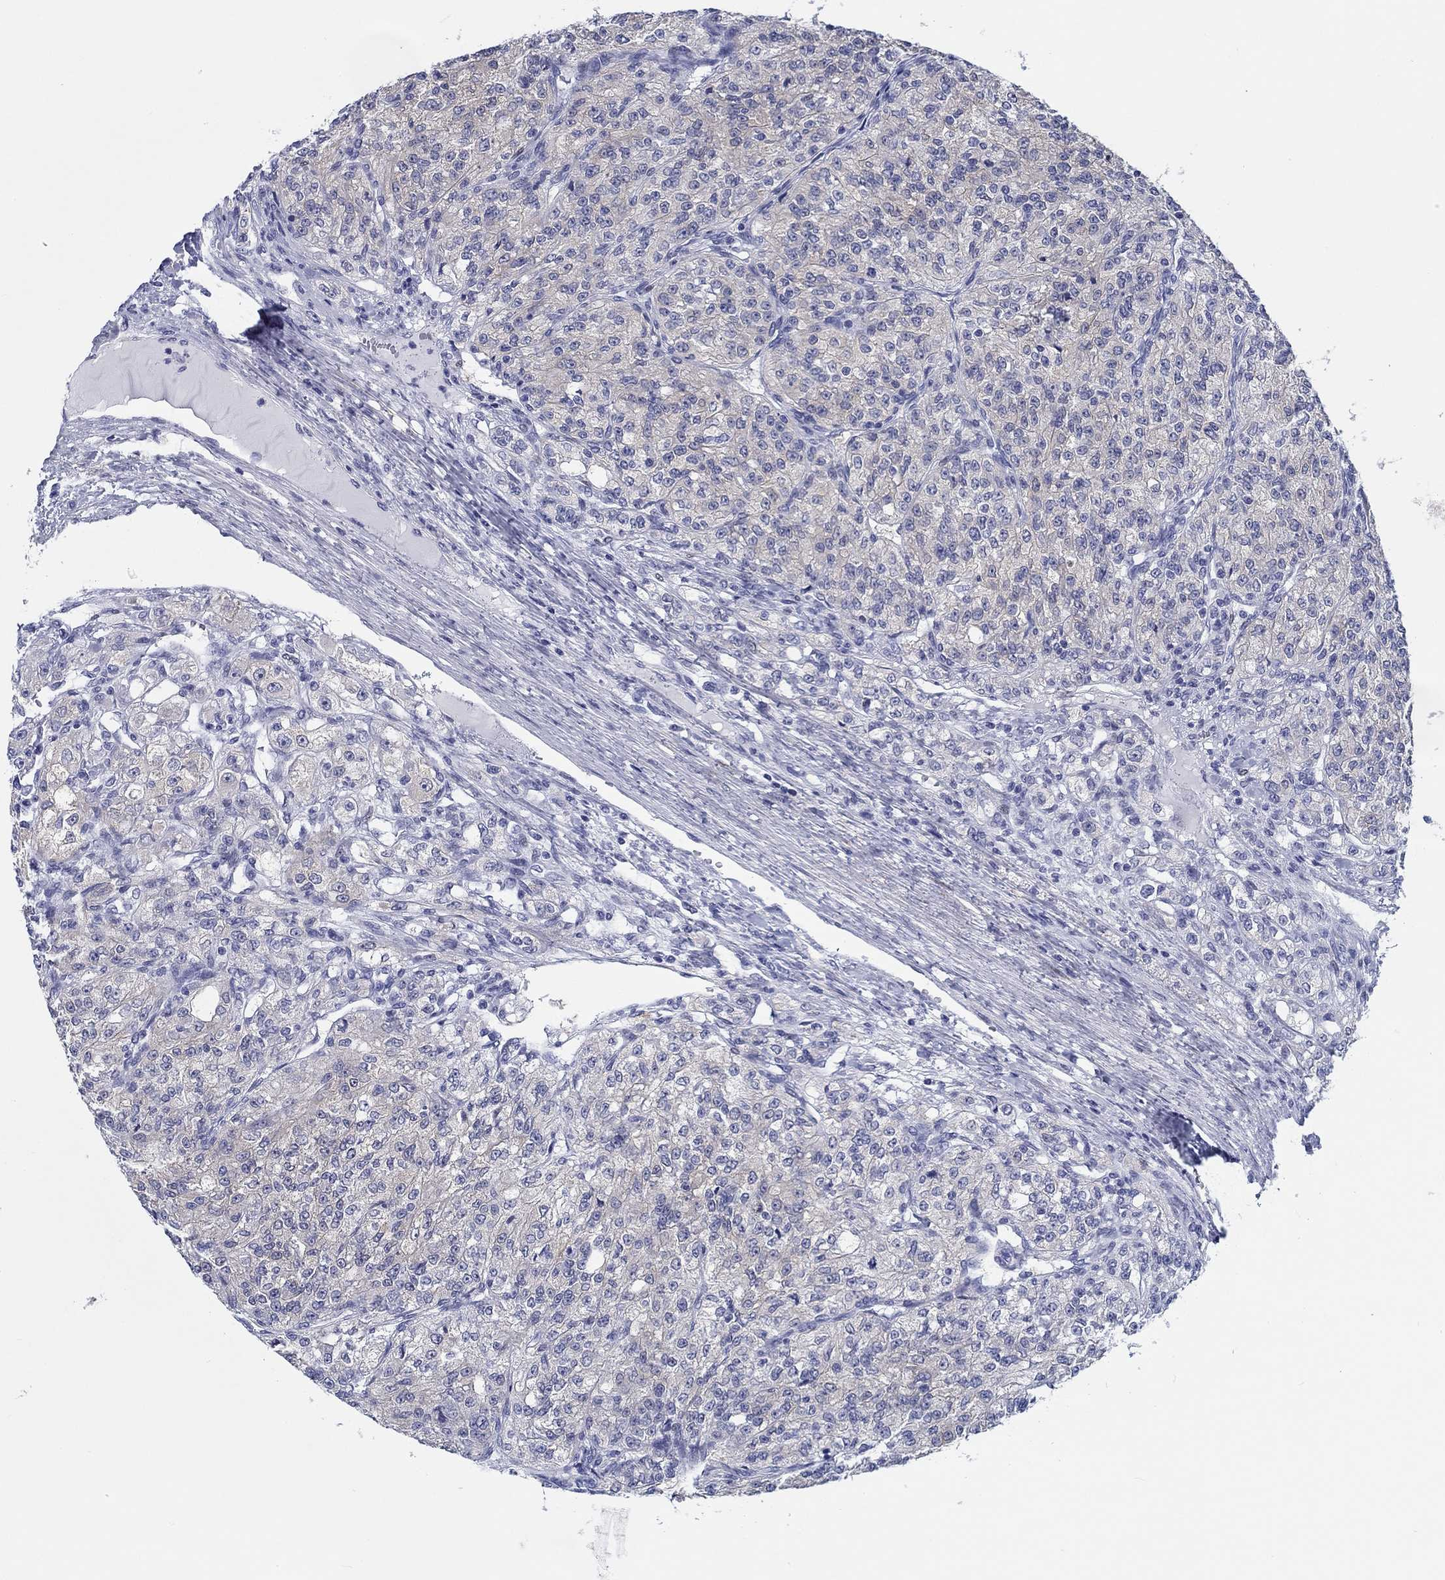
{"staining": {"intensity": "negative", "quantity": "none", "location": "none"}, "tissue": "renal cancer", "cell_type": "Tumor cells", "image_type": "cancer", "snomed": [{"axis": "morphology", "description": "Adenocarcinoma, NOS"}, {"axis": "topography", "description": "Kidney"}], "caption": "Histopathology image shows no protein staining in tumor cells of renal cancer tissue.", "gene": "H1-1", "patient": {"sex": "female", "age": 63}}